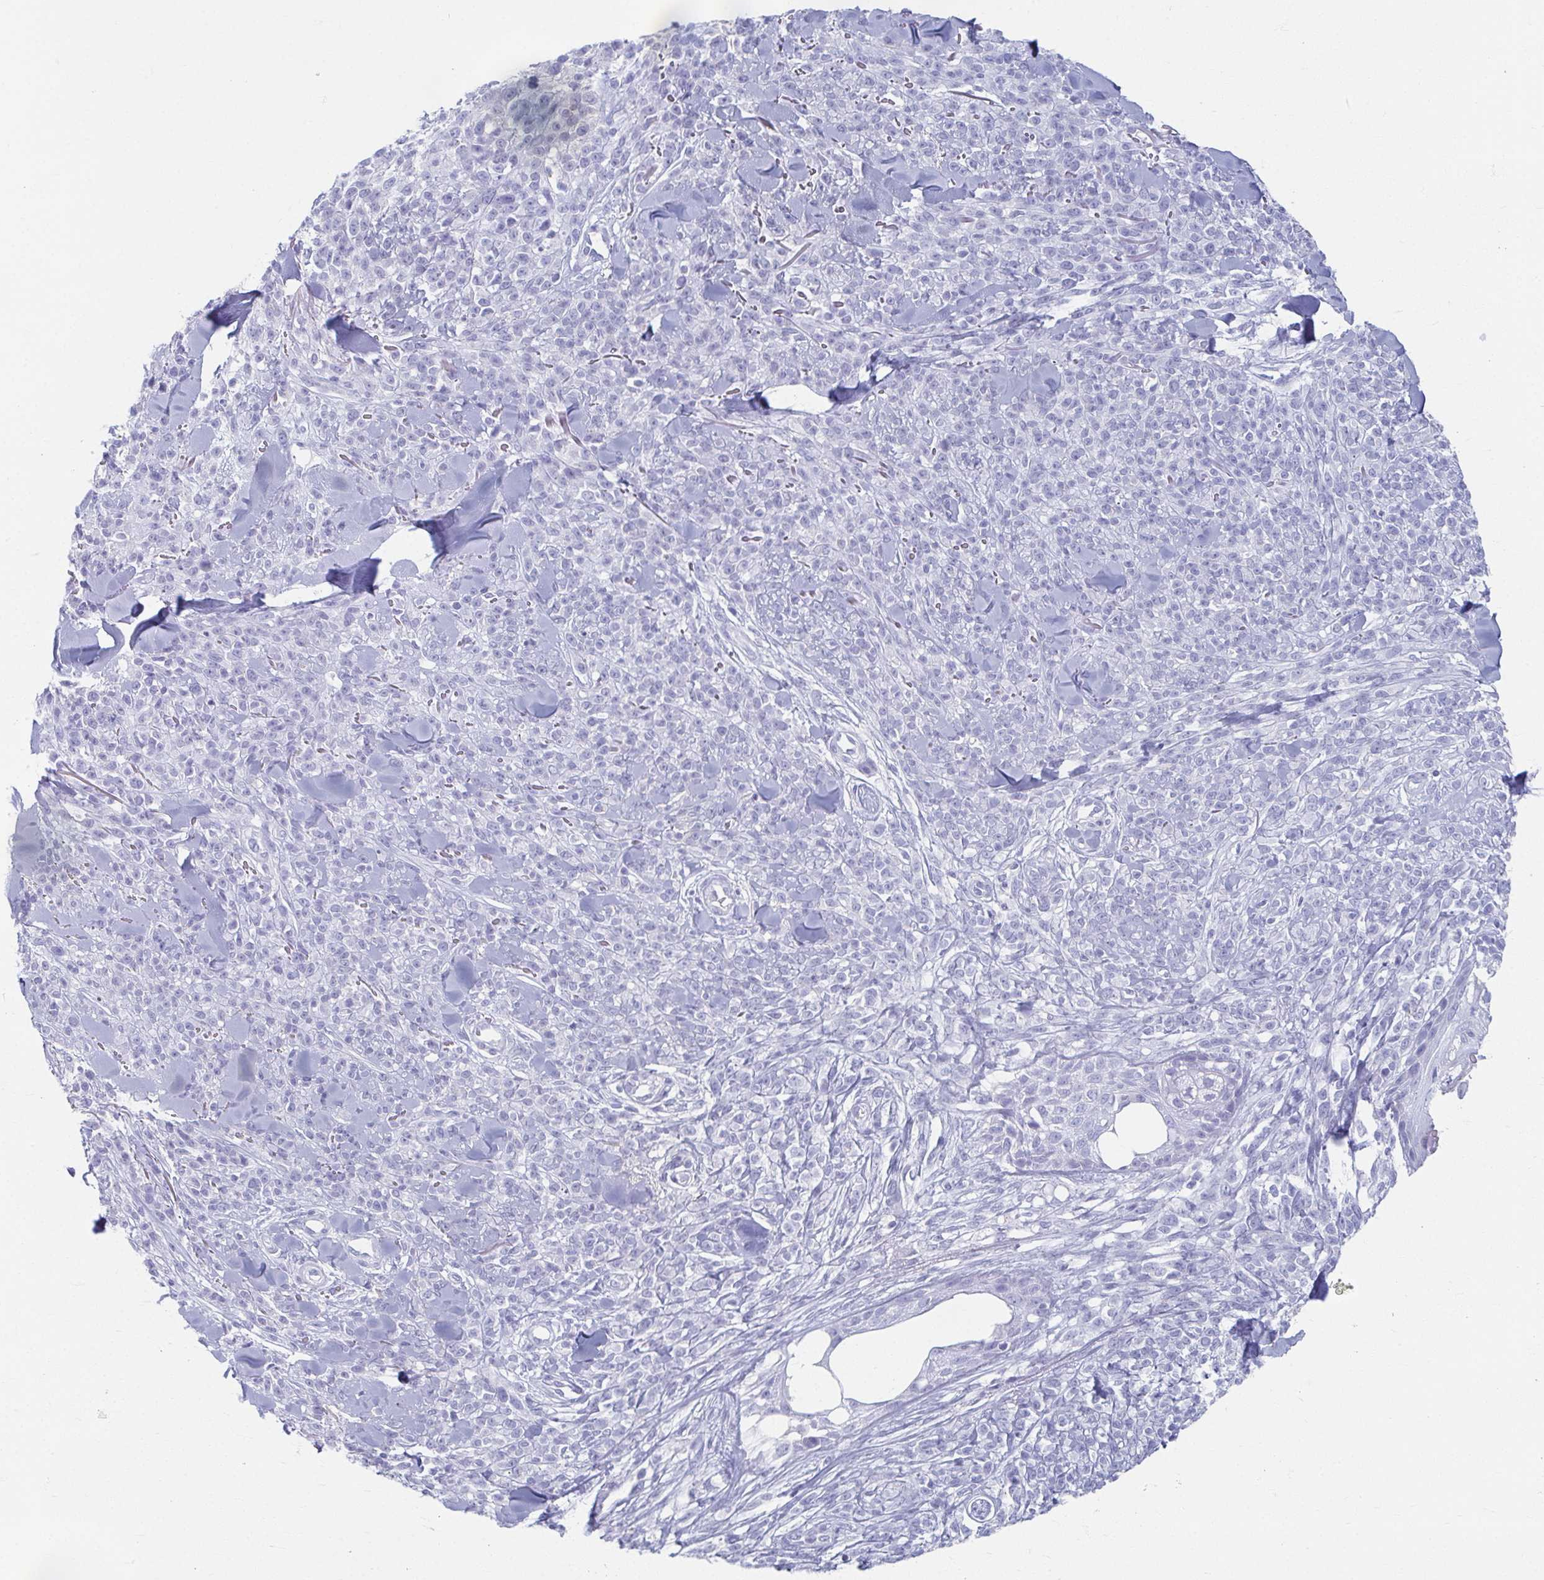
{"staining": {"intensity": "negative", "quantity": "none", "location": "none"}, "tissue": "melanoma", "cell_type": "Tumor cells", "image_type": "cancer", "snomed": [{"axis": "morphology", "description": "Malignant melanoma, NOS"}, {"axis": "topography", "description": "Skin"}, {"axis": "topography", "description": "Skin of trunk"}], "caption": "High power microscopy photomicrograph of an immunohistochemistry histopathology image of melanoma, revealing no significant expression in tumor cells.", "gene": "GHRL", "patient": {"sex": "male", "age": 74}}